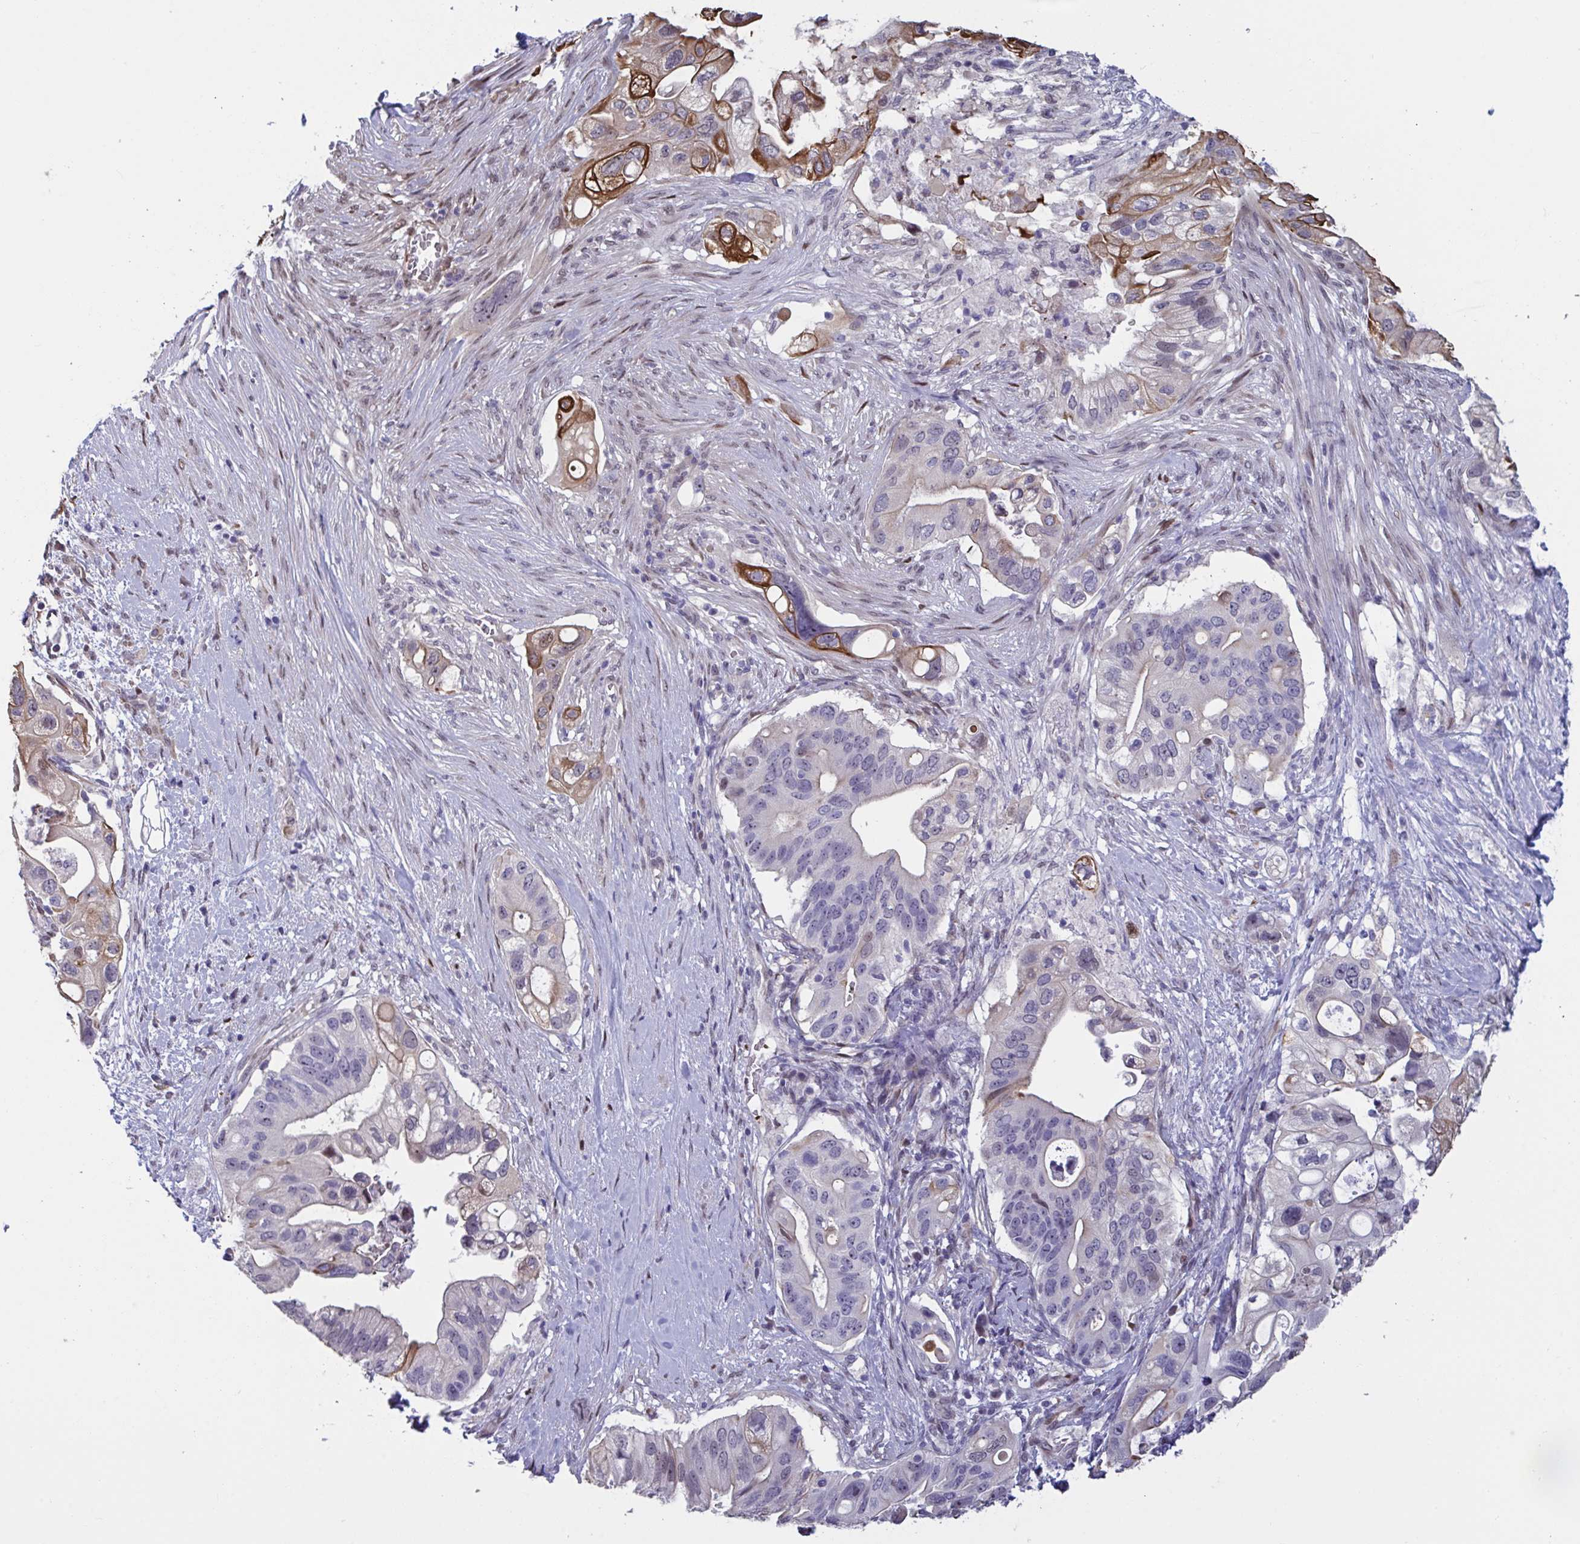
{"staining": {"intensity": "strong", "quantity": "<25%", "location": "cytoplasmic/membranous,nuclear"}, "tissue": "pancreatic cancer", "cell_type": "Tumor cells", "image_type": "cancer", "snomed": [{"axis": "morphology", "description": "Adenocarcinoma, NOS"}, {"axis": "topography", "description": "Pancreas"}], "caption": "The photomicrograph exhibits immunohistochemical staining of pancreatic cancer (adenocarcinoma). There is strong cytoplasmic/membranous and nuclear expression is seen in about <25% of tumor cells.", "gene": "PELI2", "patient": {"sex": "female", "age": 72}}